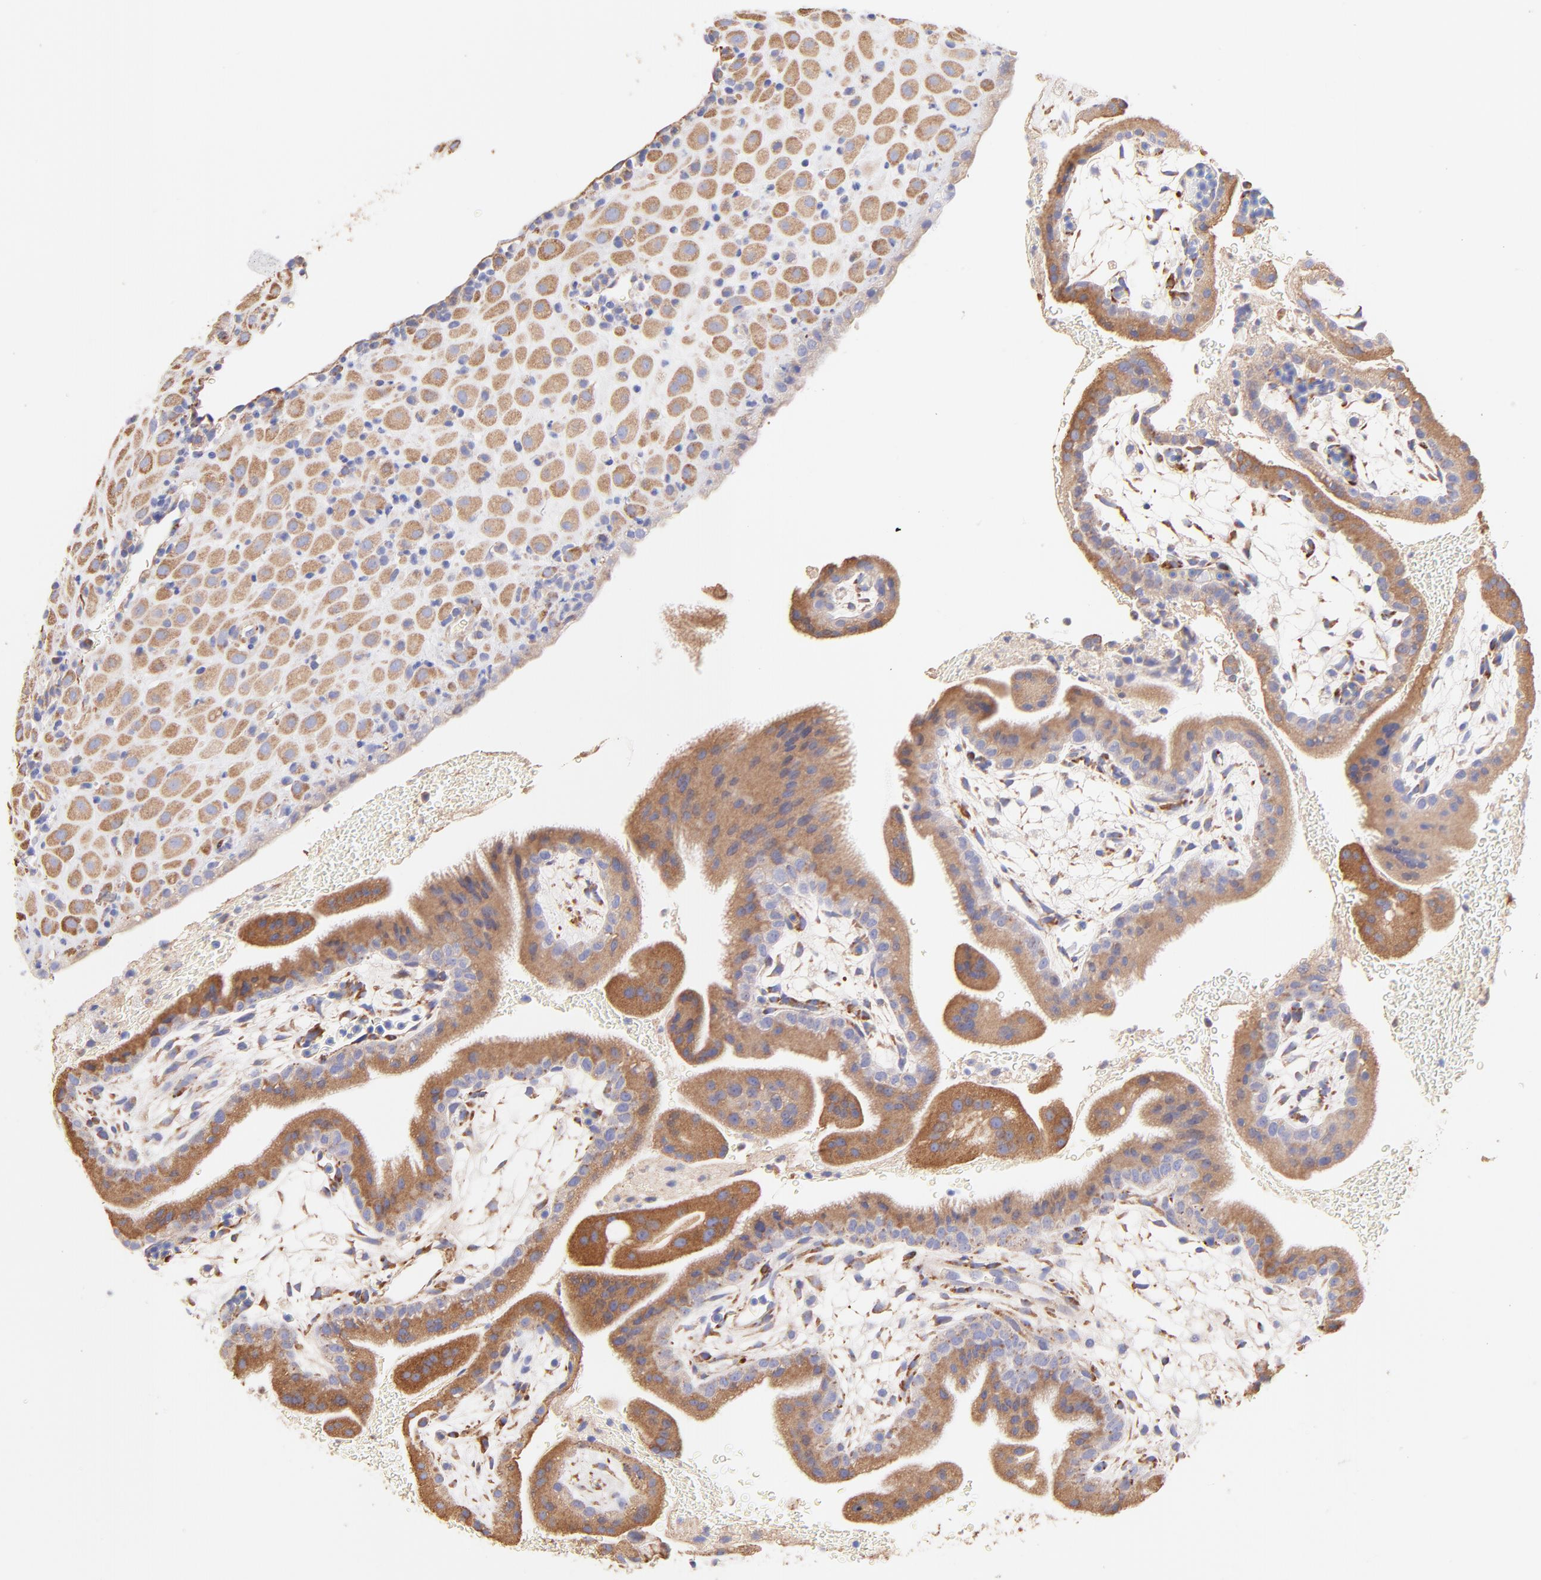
{"staining": {"intensity": "strong", "quantity": ">75%", "location": "cytoplasmic/membranous"}, "tissue": "placenta", "cell_type": "Decidual cells", "image_type": "normal", "snomed": [{"axis": "morphology", "description": "Normal tissue, NOS"}, {"axis": "topography", "description": "Placenta"}], "caption": "Immunohistochemistry micrograph of benign placenta: placenta stained using immunohistochemistry demonstrates high levels of strong protein expression localized specifically in the cytoplasmic/membranous of decidual cells, appearing as a cytoplasmic/membranous brown color.", "gene": "BGN", "patient": {"sex": "female", "age": 19}}